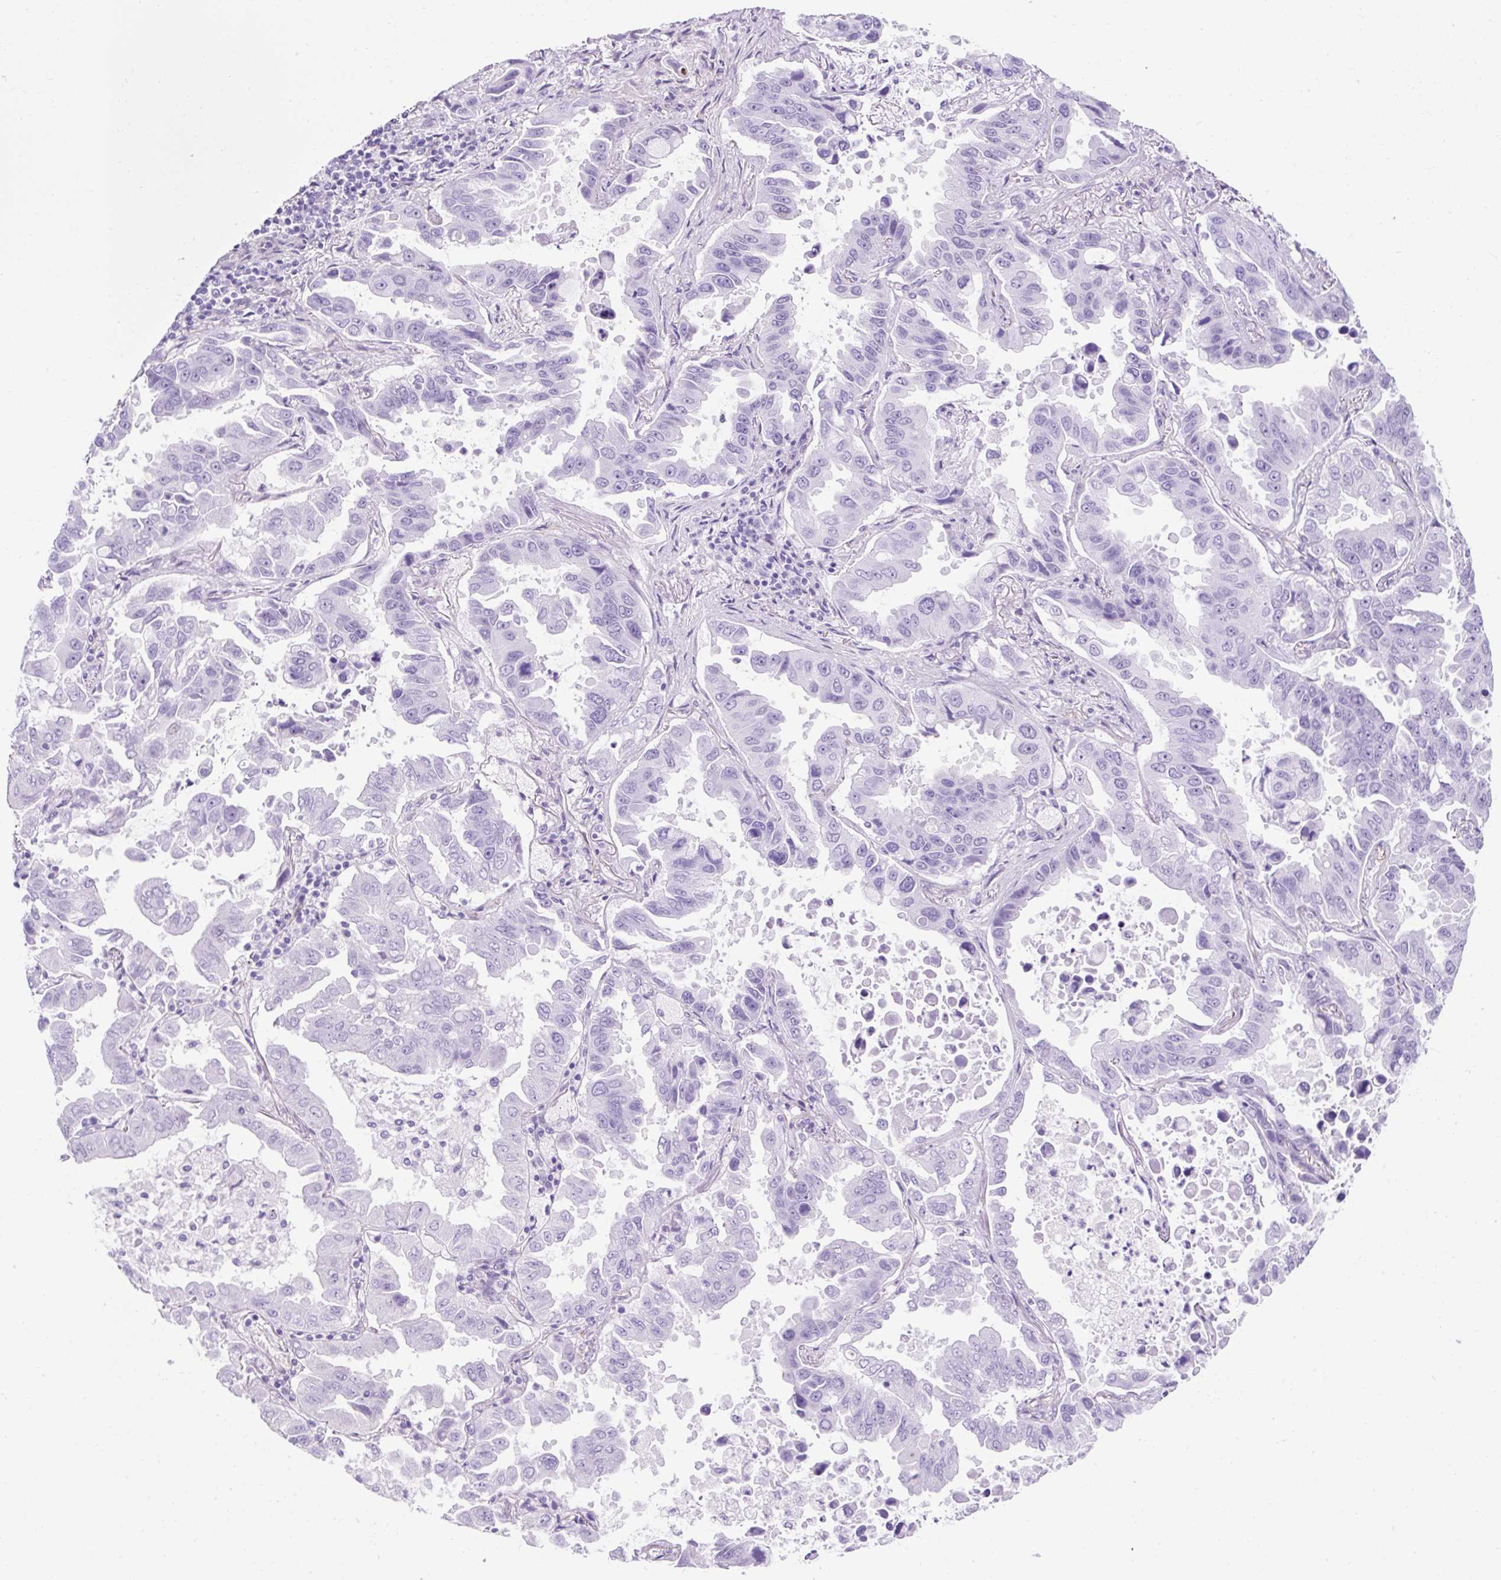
{"staining": {"intensity": "negative", "quantity": "none", "location": "none"}, "tissue": "lung cancer", "cell_type": "Tumor cells", "image_type": "cancer", "snomed": [{"axis": "morphology", "description": "Adenocarcinoma, NOS"}, {"axis": "topography", "description": "Lung"}], "caption": "This micrograph is of adenocarcinoma (lung) stained with immunohistochemistry to label a protein in brown with the nuclei are counter-stained blue. There is no staining in tumor cells. The staining was performed using DAB to visualize the protein expression in brown, while the nuclei were stained in blue with hematoxylin (Magnification: 20x).", "gene": "KRT12", "patient": {"sex": "male", "age": 64}}